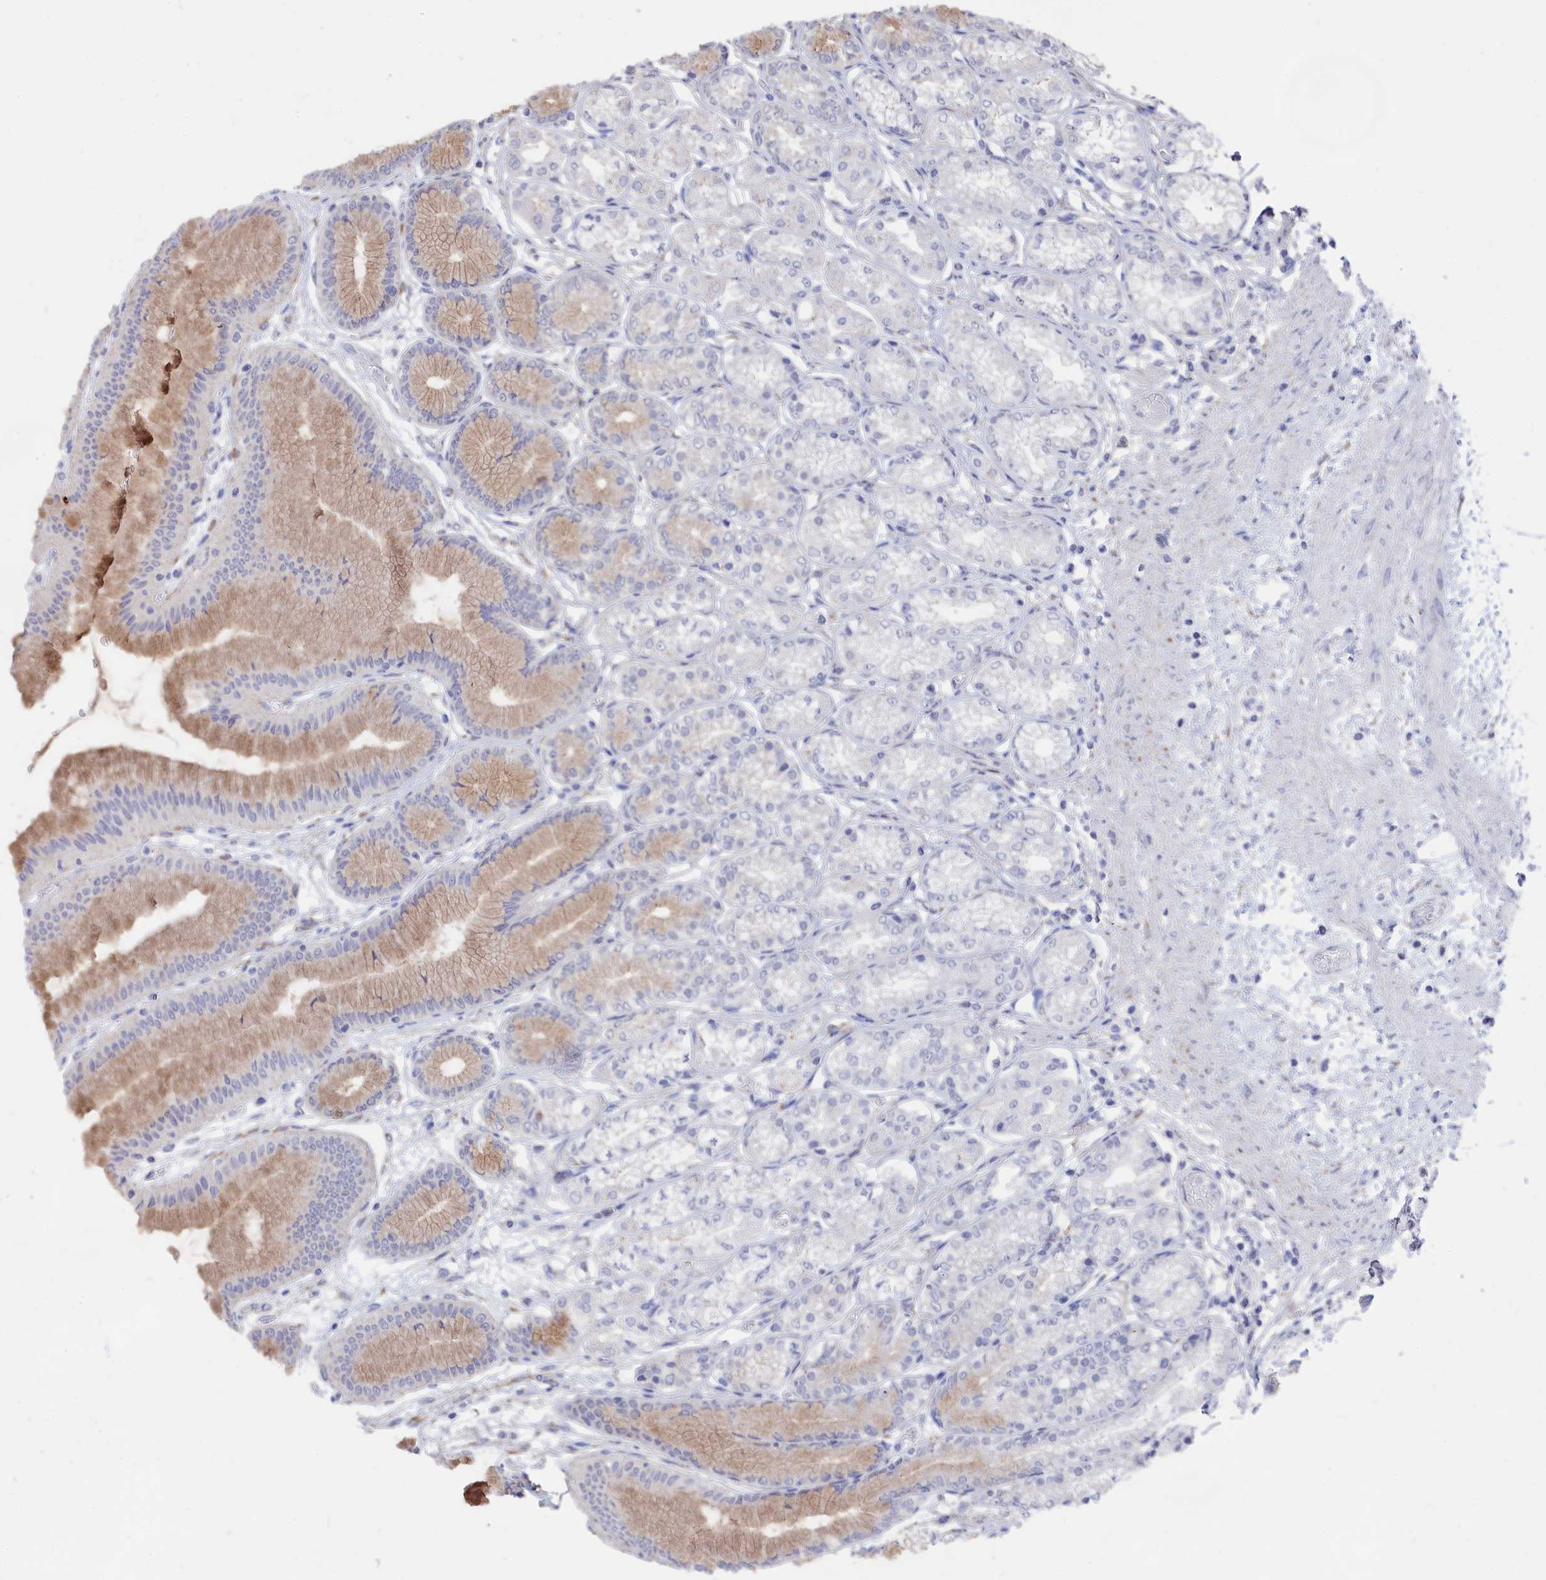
{"staining": {"intensity": "moderate", "quantity": "<25%", "location": "cytoplasmic/membranous"}, "tissue": "stomach", "cell_type": "Glandular cells", "image_type": "normal", "snomed": [{"axis": "morphology", "description": "Normal tissue, NOS"}, {"axis": "morphology", "description": "Adenocarcinoma, NOS"}, {"axis": "morphology", "description": "Adenocarcinoma, High grade"}, {"axis": "topography", "description": "Stomach, upper"}, {"axis": "topography", "description": "Stomach"}], "caption": "DAB (3,3'-diaminobenzidine) immunohistochemical staining of normal human stomach reveals moderate cytoplasmic/membranous protein positivity in about <25% of glandular cells.", "gene": "SEMG2", "patient": {"sex": "female", "age": 65}}